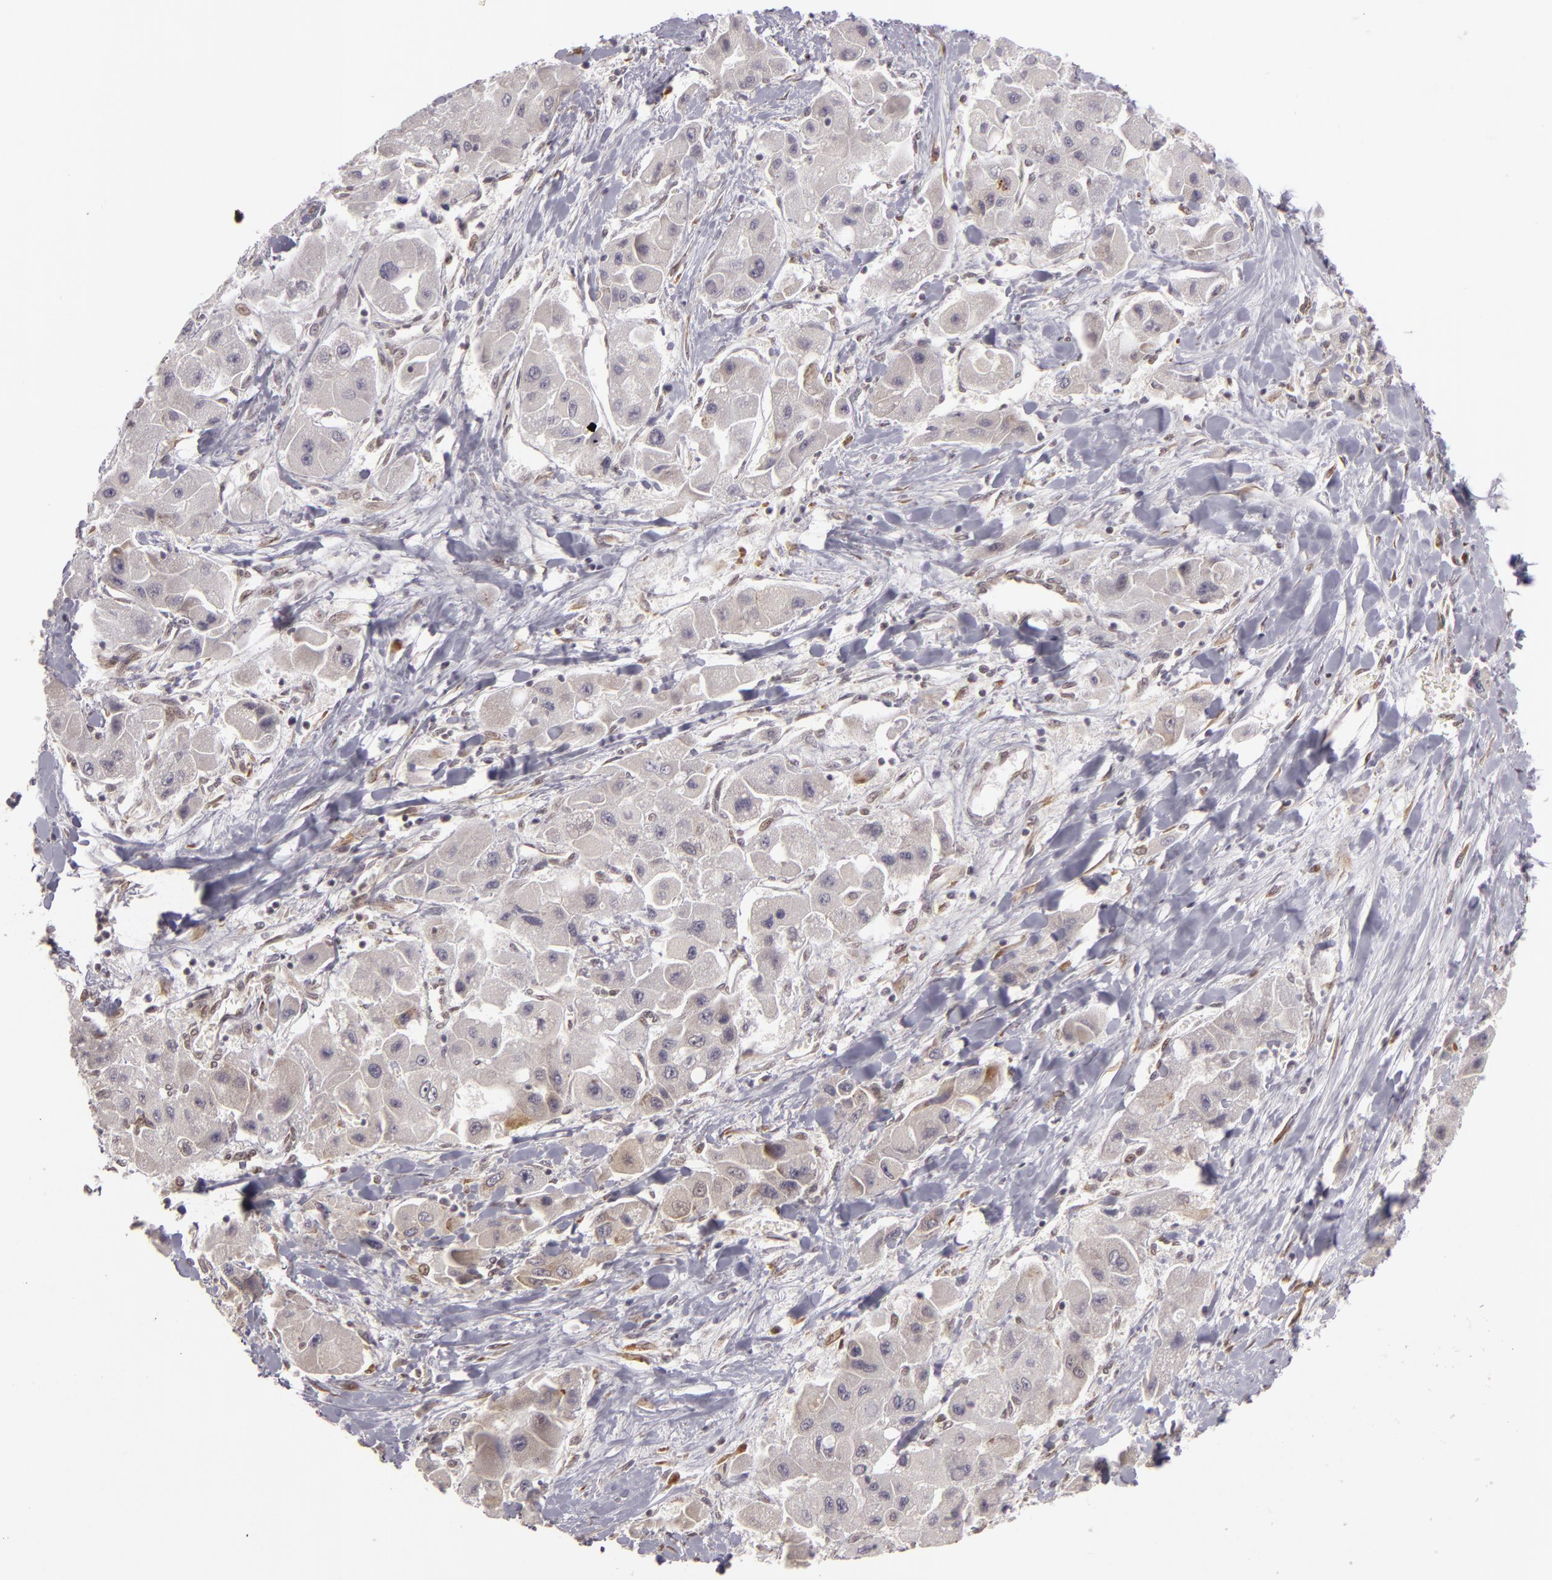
{"staining": {"intensity": "weak", "quantity": "<25%", "location": "cytoplasmic/membranous"}, "tissue": "liver cancer", "cell_type": "Tumor cells", "image_type": "cancer", "snomed": [{"axis": "morphology", "description": "Carcinoma, Hepatocellular, NOS"}, {"axis": "topography", "description": "Liver"}], "caption": "The image displays no staining of tumor cells in hepatocellular carcinoma (liver).", "gene": "ZNF133", "patient": {"sex": "male", "age": 24}}